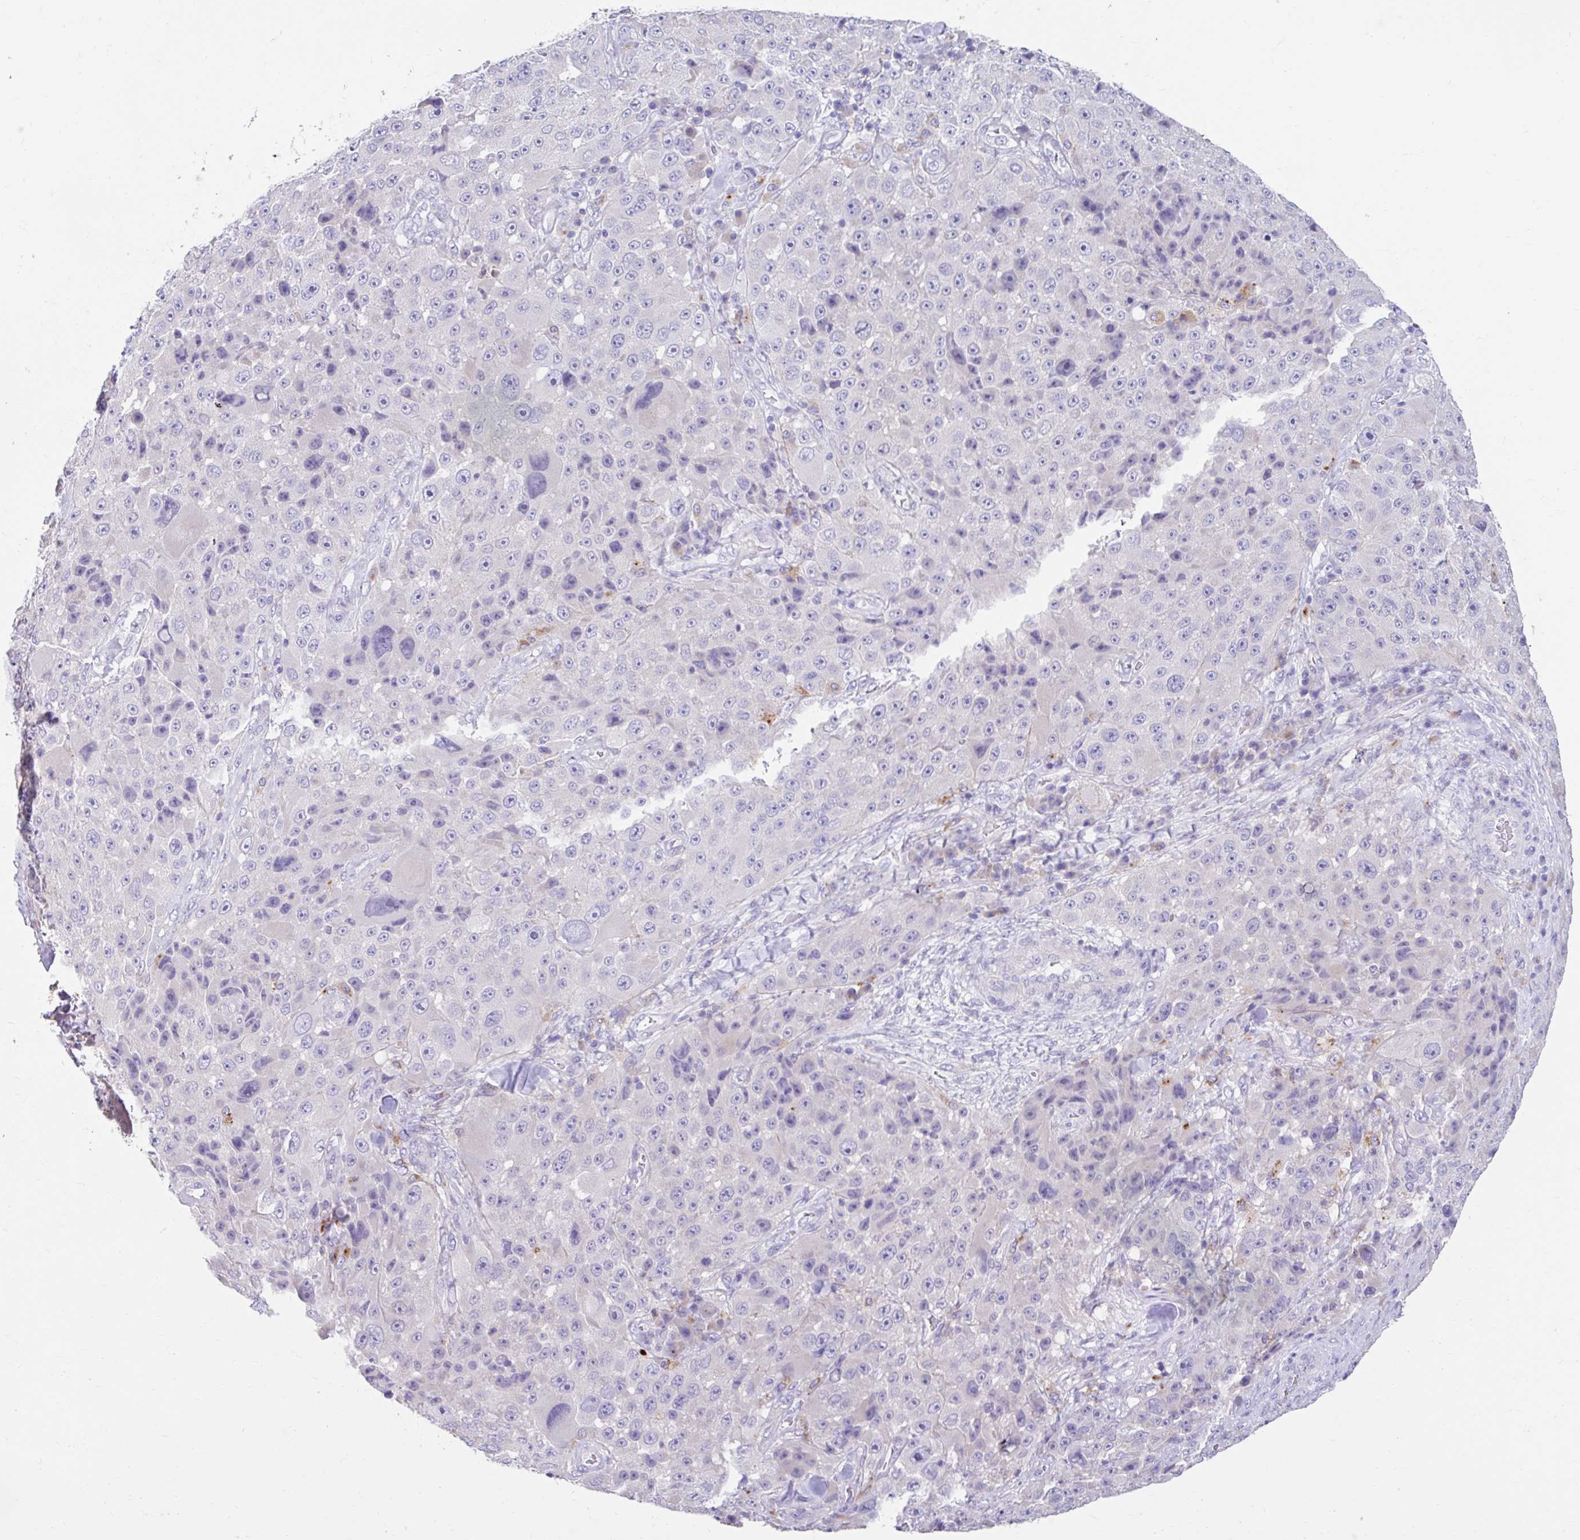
{"staining": {"intensity": "negative", "quantity": "none", "location": "none"}, "tissue": "melanoma", "cell_type": "Tumor cells", "image_type": "cancer", "snomed": [{"axis": "morphology", "description": "Malignant melanoma, Metastatic site"}, {"axis": "topography", "description": "Lymph node"}], "caption": "Immunohistochemistry image of neoplastic tissue: melanoma stained with DAB (3,3'-diaminobenzidine) reveals no significant protein staining in tumor cells.", "gene": "ZNF33A", "patient": {"sex": "male", "age": 62}}